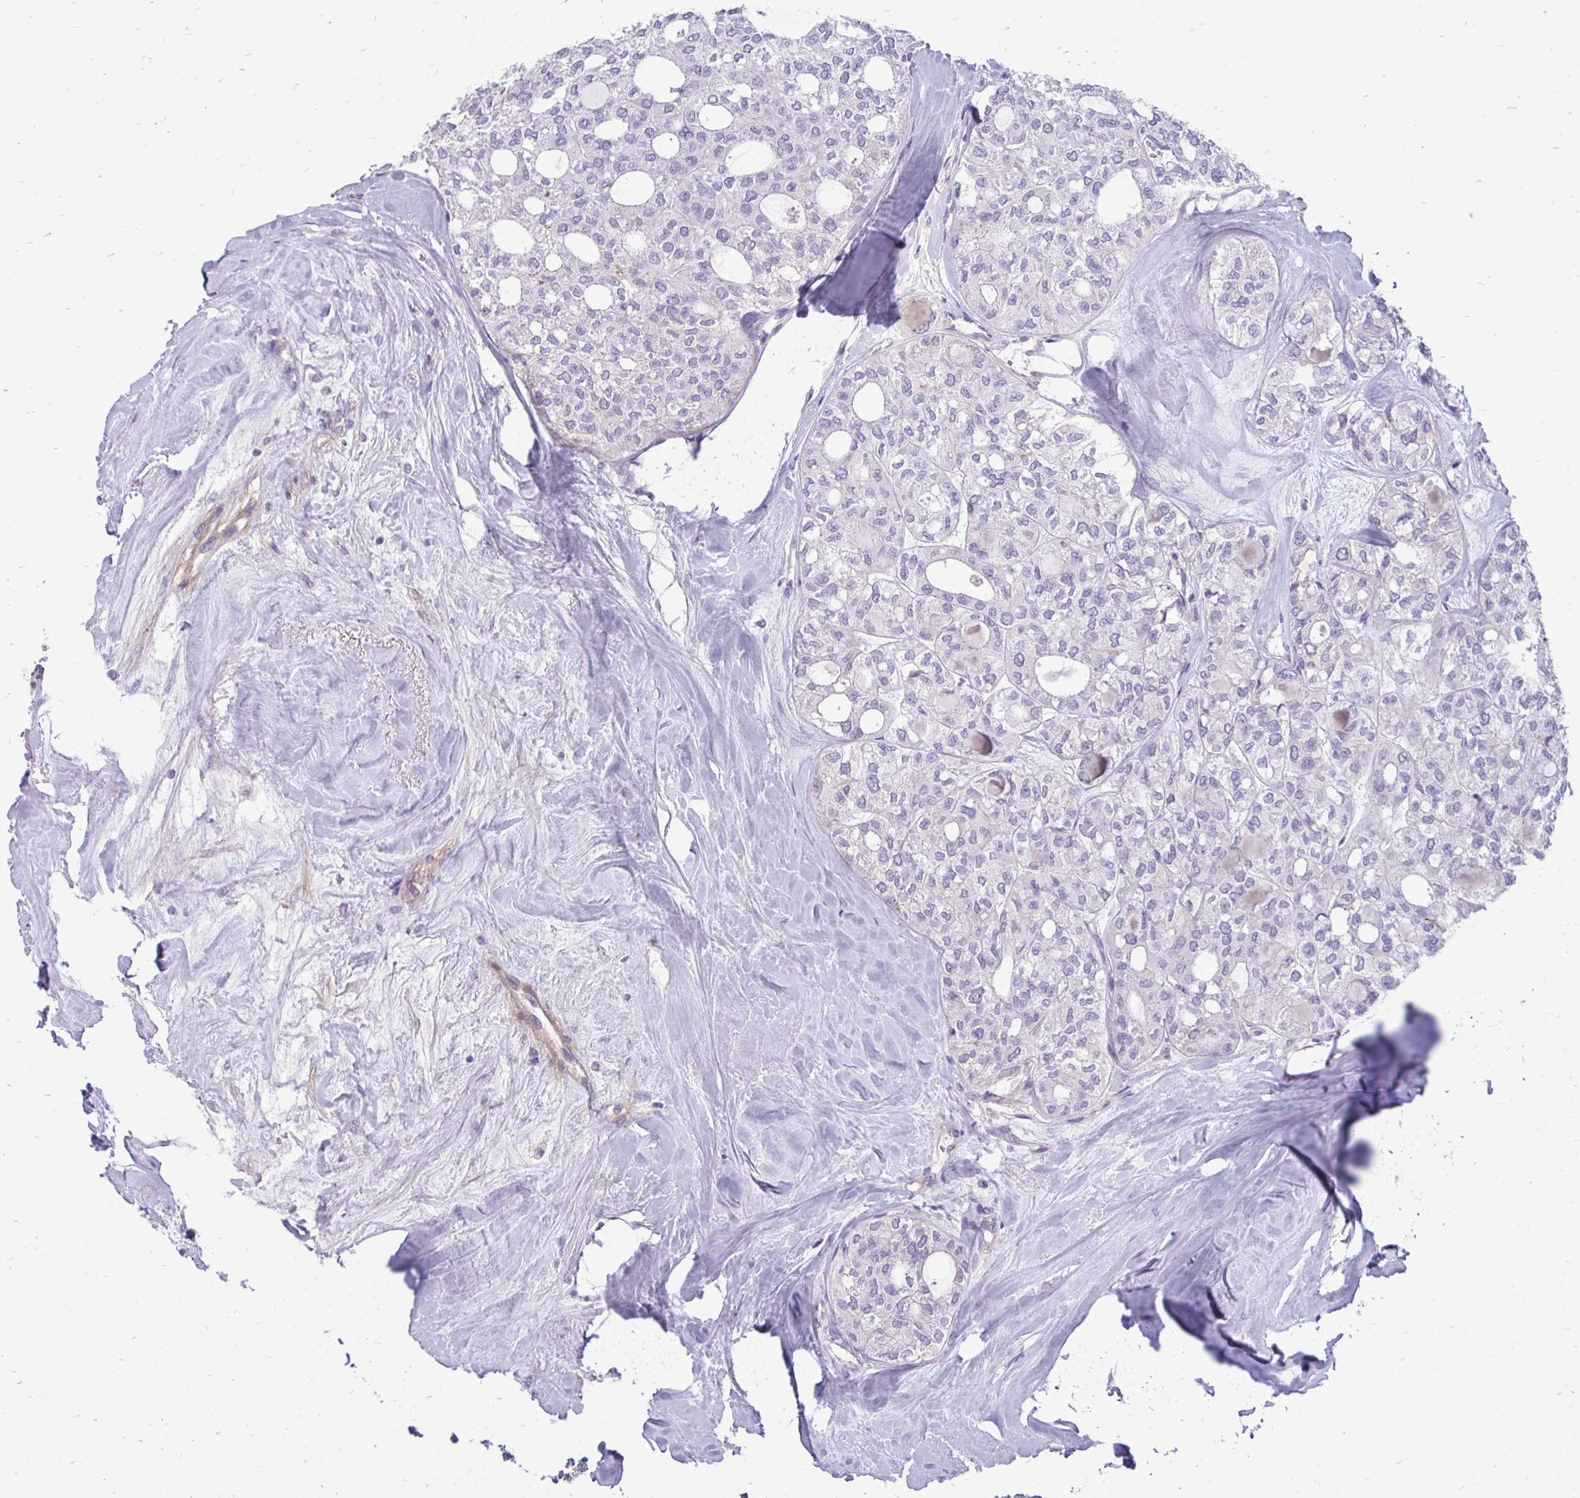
{"staining": {"intensity": "negative", "quantity": "none", "location": "none"}, "tissue": "thyroid cancer", "cell_type": "Tumor cells", "image_type": "cancer", "snomed": [{"axis": "morphology", "description": "Follicular adenoma carcinoma, NOS"}, {"axis": "topography", "description": "Thyroid gland"}], "caption": "This is an immunohistochemistry micrograph of human thyroid follicular adenoma carcinoma. There is no expression in tumor cells.", "gene": "ACSL5", "patient": {"sex": "male", "age": 75}}